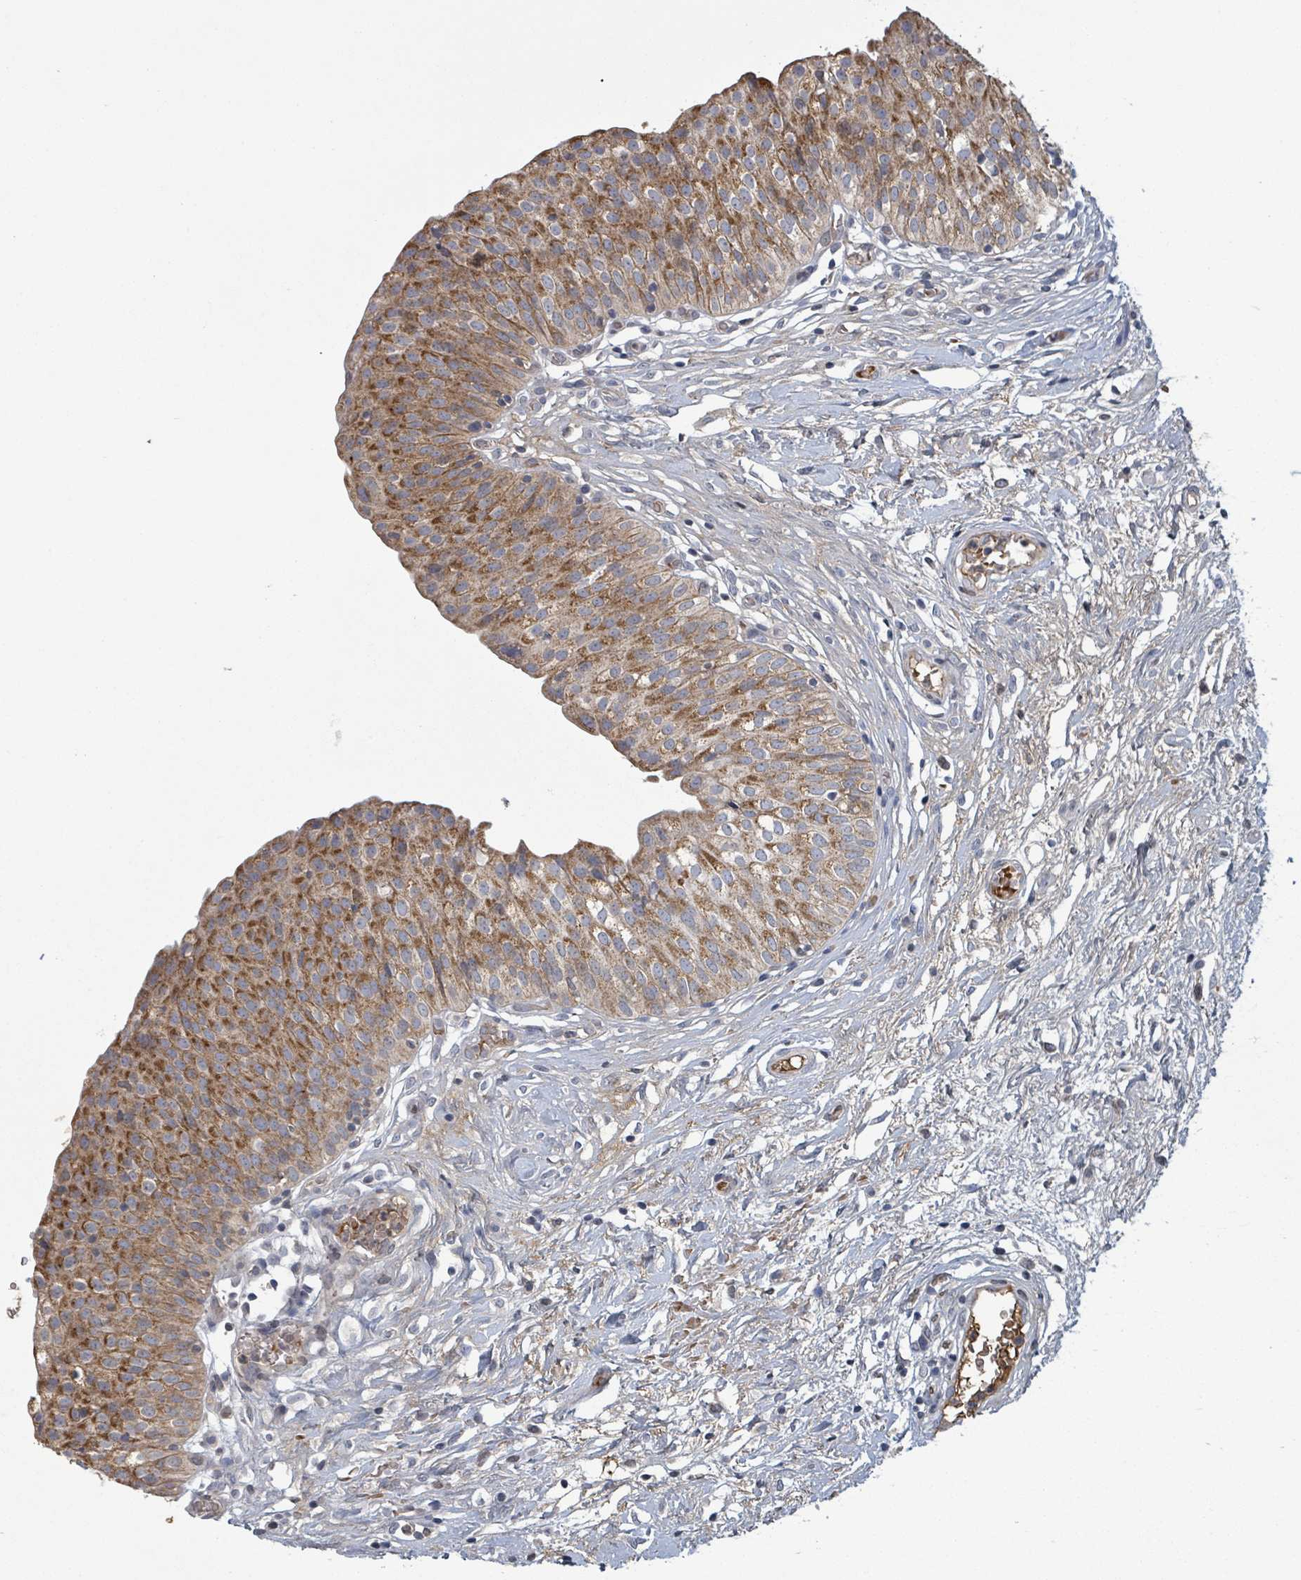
{"staining": {"intensity": "strong", "quantity": ">75%", "location": "cytoplasmic/membranous"}, "tissue": "urinary bladder", "cell_type": "Urothelial cells", "image_type": "normal", "snomed": [{"axis": "morphology", "description": "Normal tissue, NOS"}, {"axis": "topography", "description": "Urinary bladder"}], "caption": "A micrograph showing strong cytoplasmic/membranous expression in about >75% of urothelial cells in normal urinary bladder, as visualized by brown immunohistochemical staining.", "gene": "GRM8", "patient": {"sex": "male", "age": 55}}